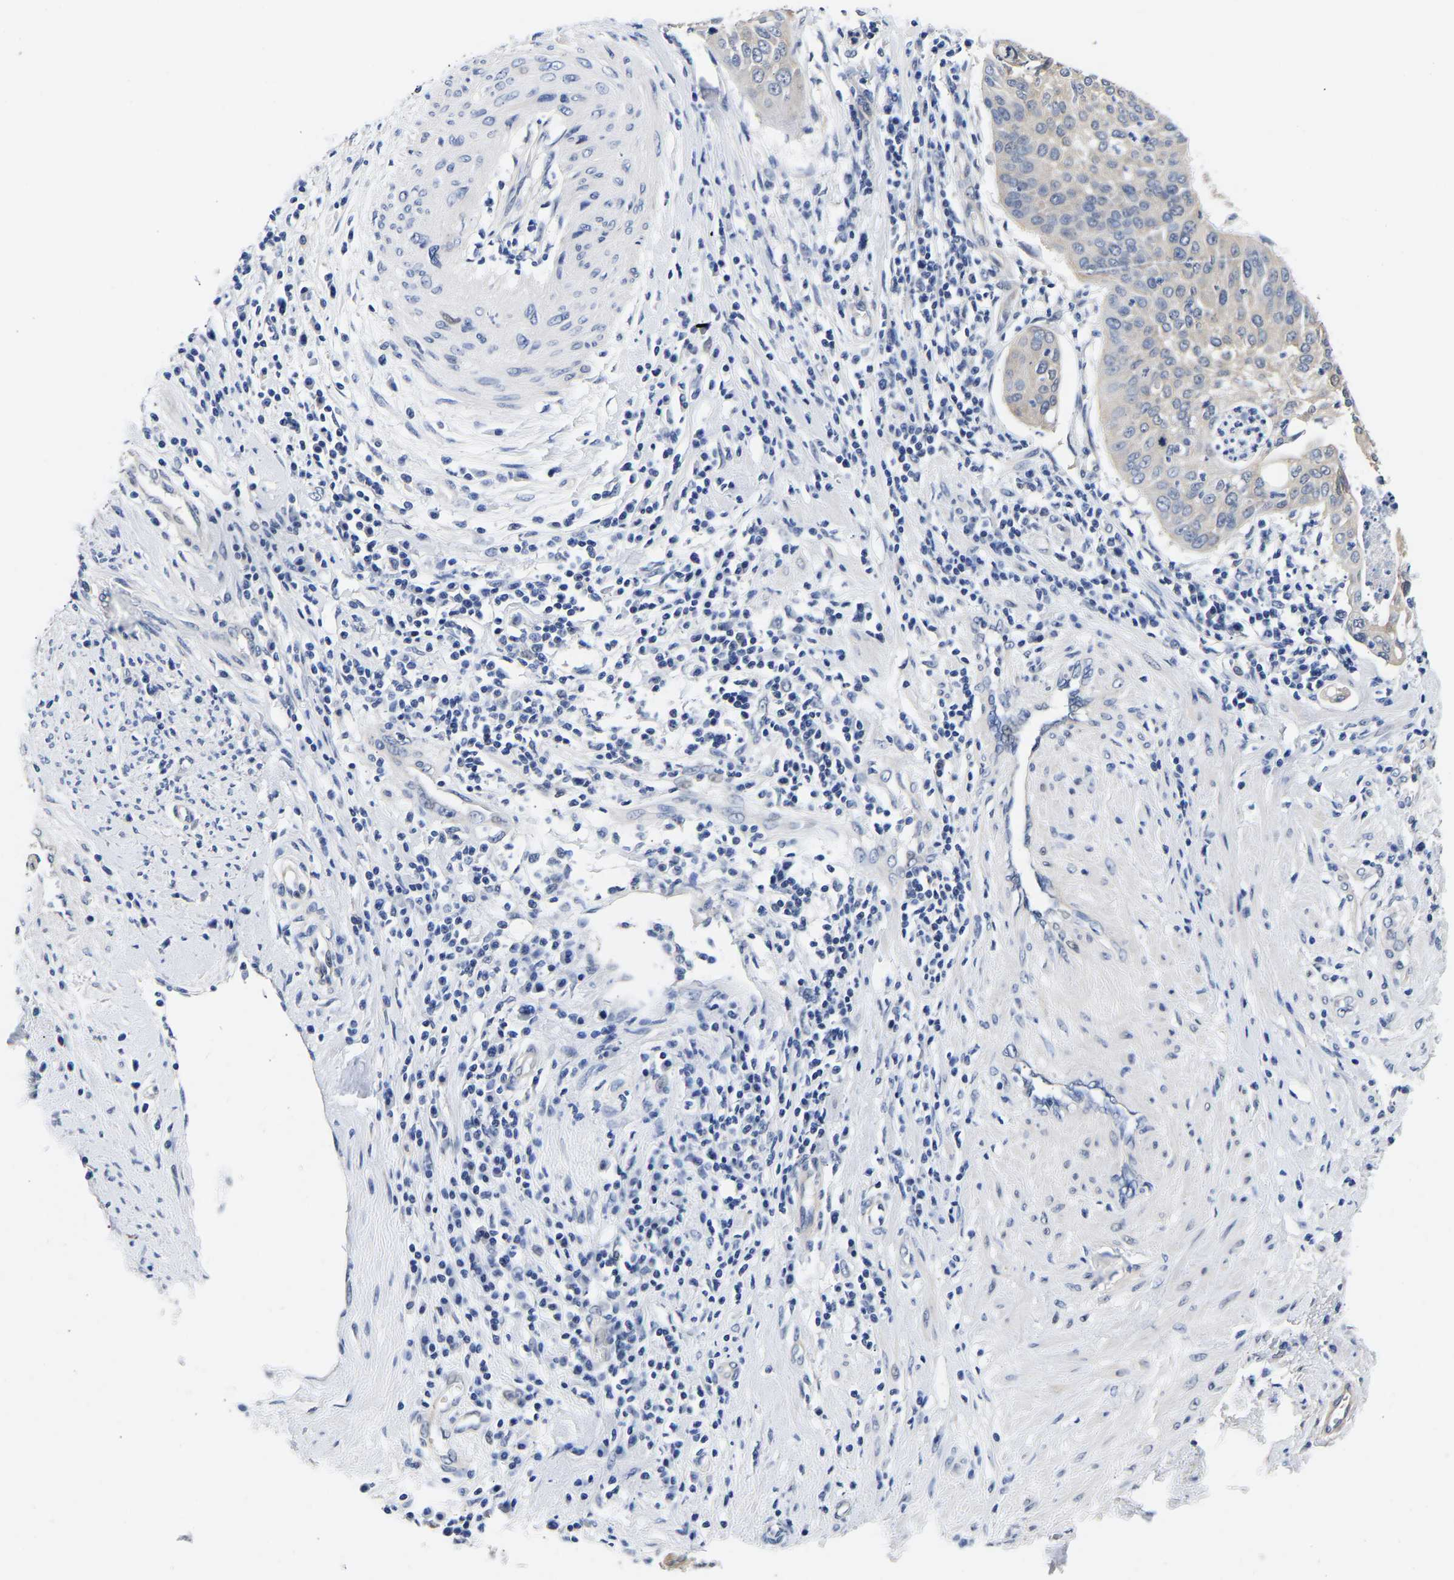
{"staining": {"intensity": "weak", "quantity": "25%-75%", "location": "cytoplasmic/membranous"}, "tissue": "cervical cancer", "cell_type": "Tumor cells", "image_type": "cancer", "snomed": [{"axis": "morphology", "description": "Normal tissue, NOS"}, {"axis": "morphology", "description": "Squamous cell carcinoma, NOS"}, {"axis": "topography", "description": "Cervix"}], "caption": "About 25%-75% of tumor cells in cervical cancer reveal weak cytoplasmic/membranous protein staining as visualized by brown immunohistochemical staining.", "gene": "CCDC6", "patient": {"sex": "female", "age": 39}}